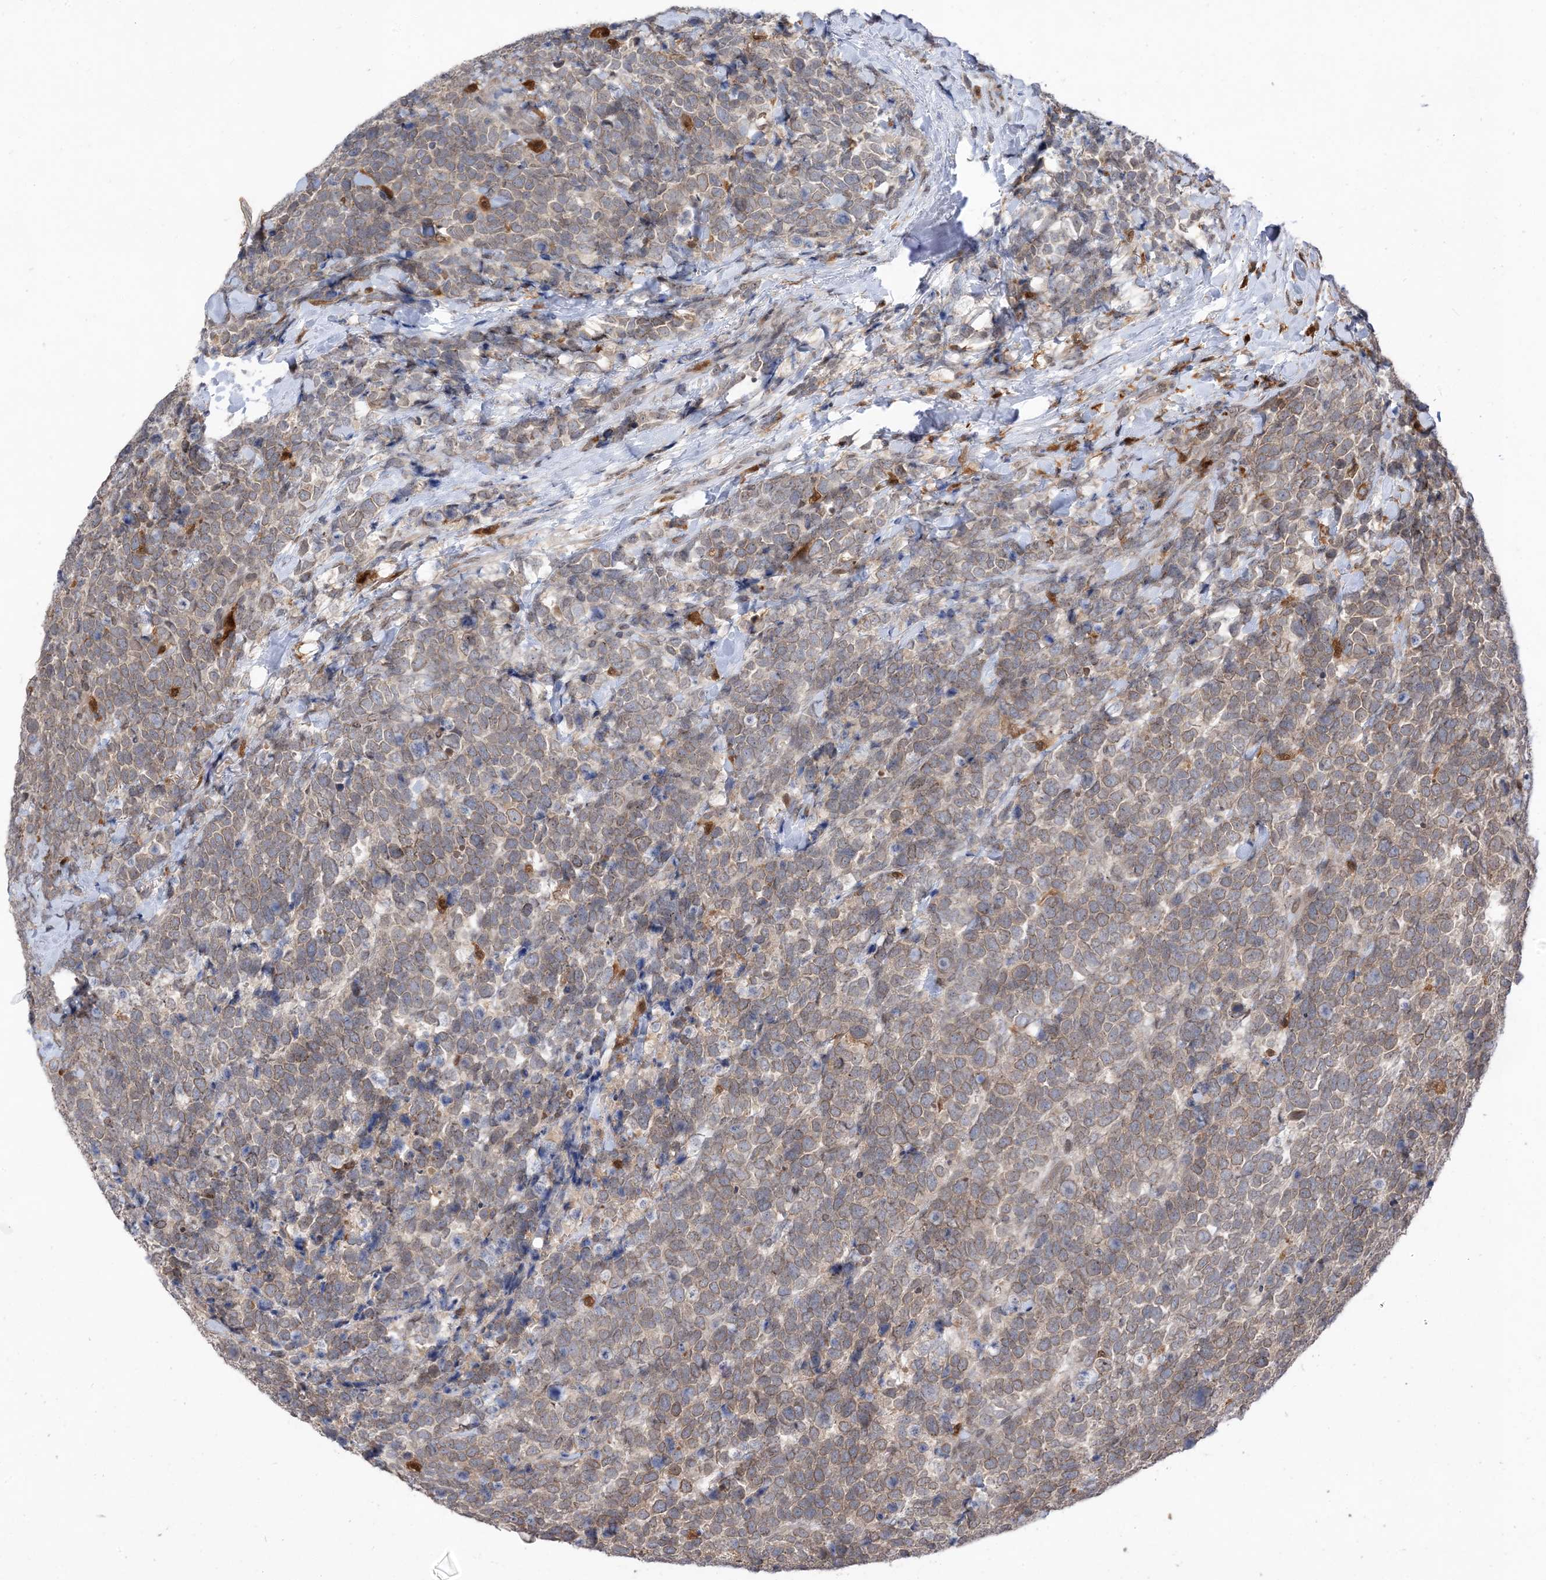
{"staining": {"intensity": "weak", "quantity": "25%-75%", "location": "cytoplasmic/membranous,nuclear"}, "tissue": "urothelial cancer", "cell_type": "Tumor cells", "image_type": "cancer", "snomed": [{"axis": "morphology", "description": "Urothelial carcinoma, High grade"}, {"axis": "topography", "description": "Urinary bladder"}], "caption": "Protein expression analysis of human urothelial cancer reveals weak cytoplasmic/membranous and nuclear positivity in approximately 25%-75% of tumor cells.", "gene": "NAGK", "patient": {"sex": "female", "age": 82}}